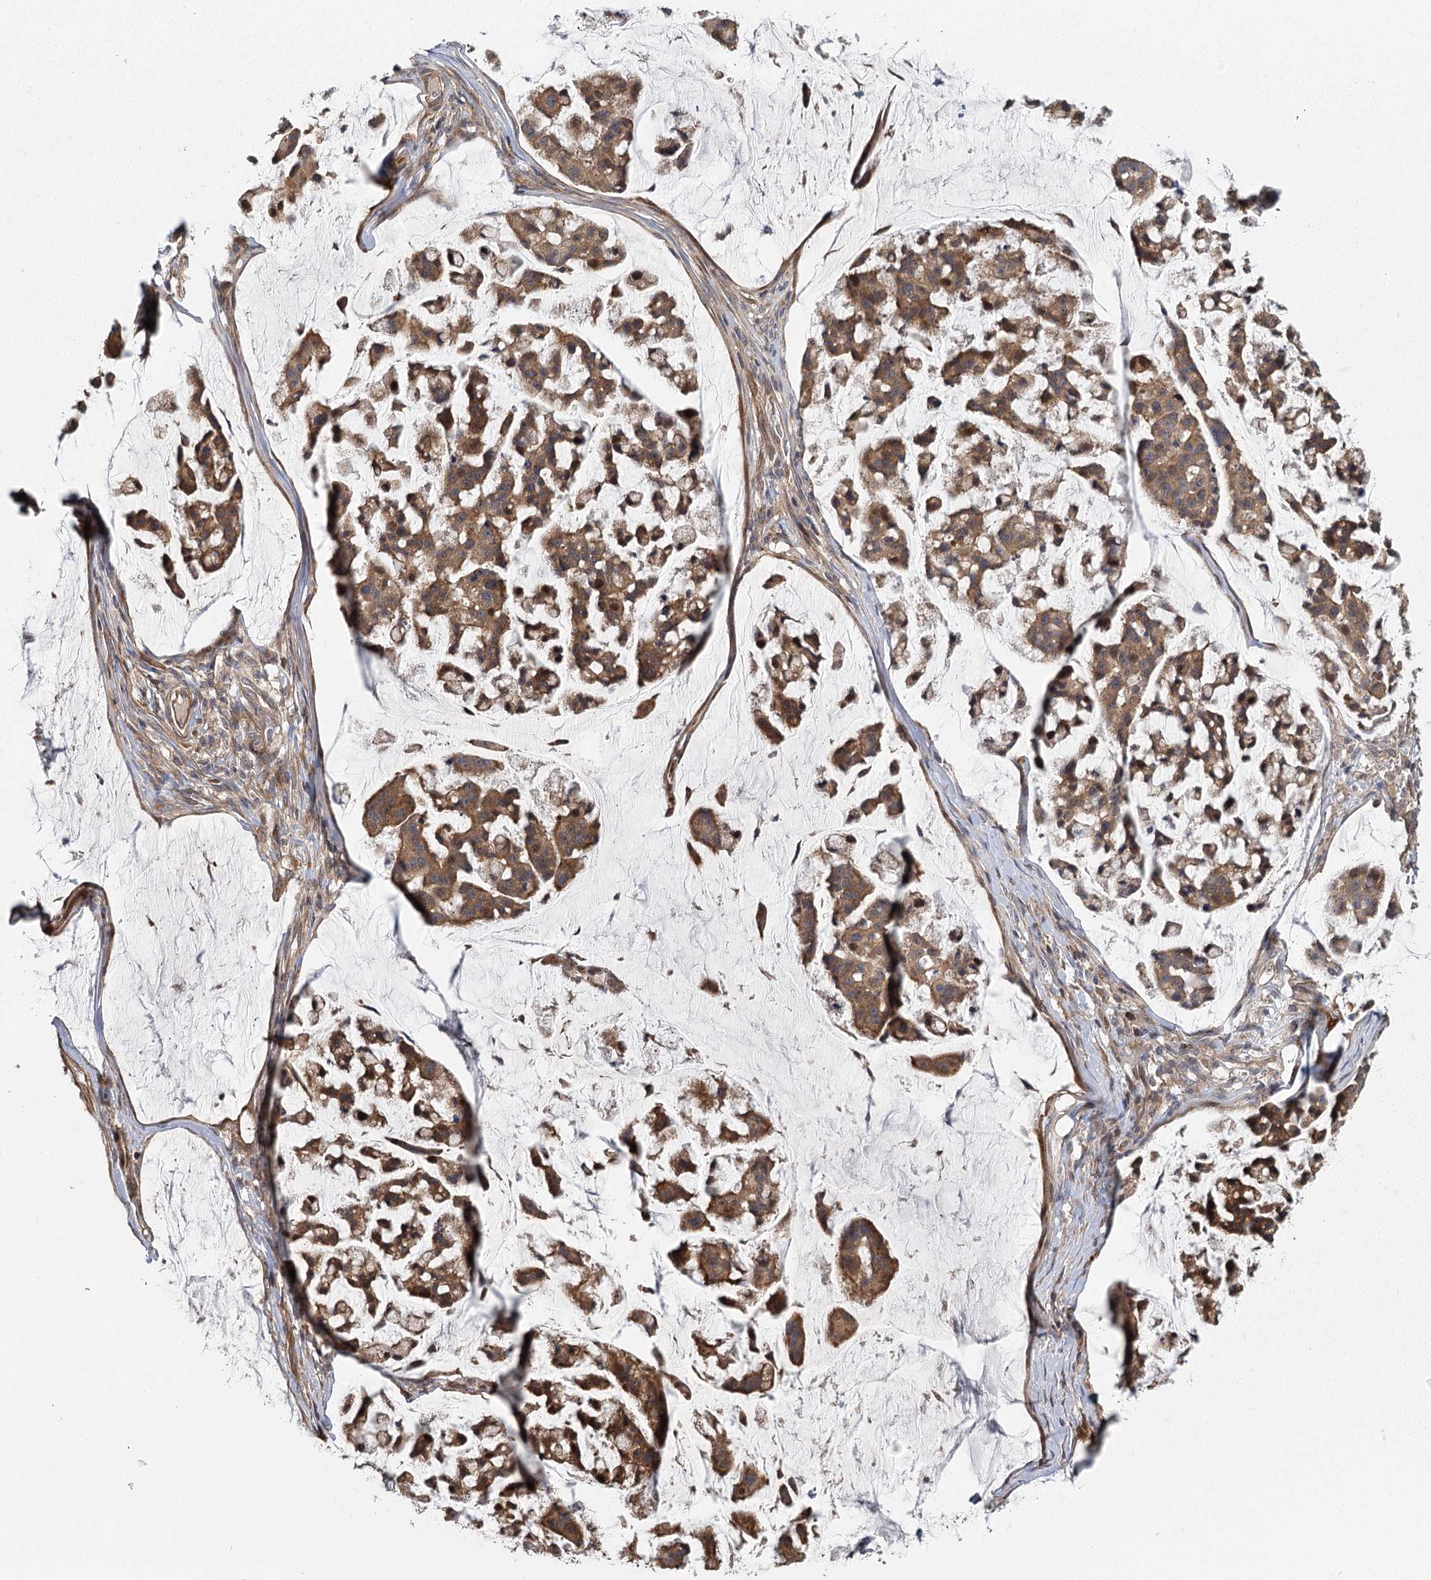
{"staining": {"intensity": "strong", "quantity": ">75%", "location": "cytoplasmic/membranous"}, "tissue": "stomach cancer", "cell_type": "Tumor cells", "image_type": "cancer", "snomed": [{"axis": "morphology", "description": "Adenocarcinoma, NOS"}, {"axis": "topography", "description": "Stomach, lower"}], "caption": "An IHC histopathology image of tumor tissue is shown. Protein staining in brown highlights strong cytoplasmic/membranous positivity in stomach cancer within tumor cells.", "gene": "RAPGEF6", "patient": {"sex": "male", "age": 67}}